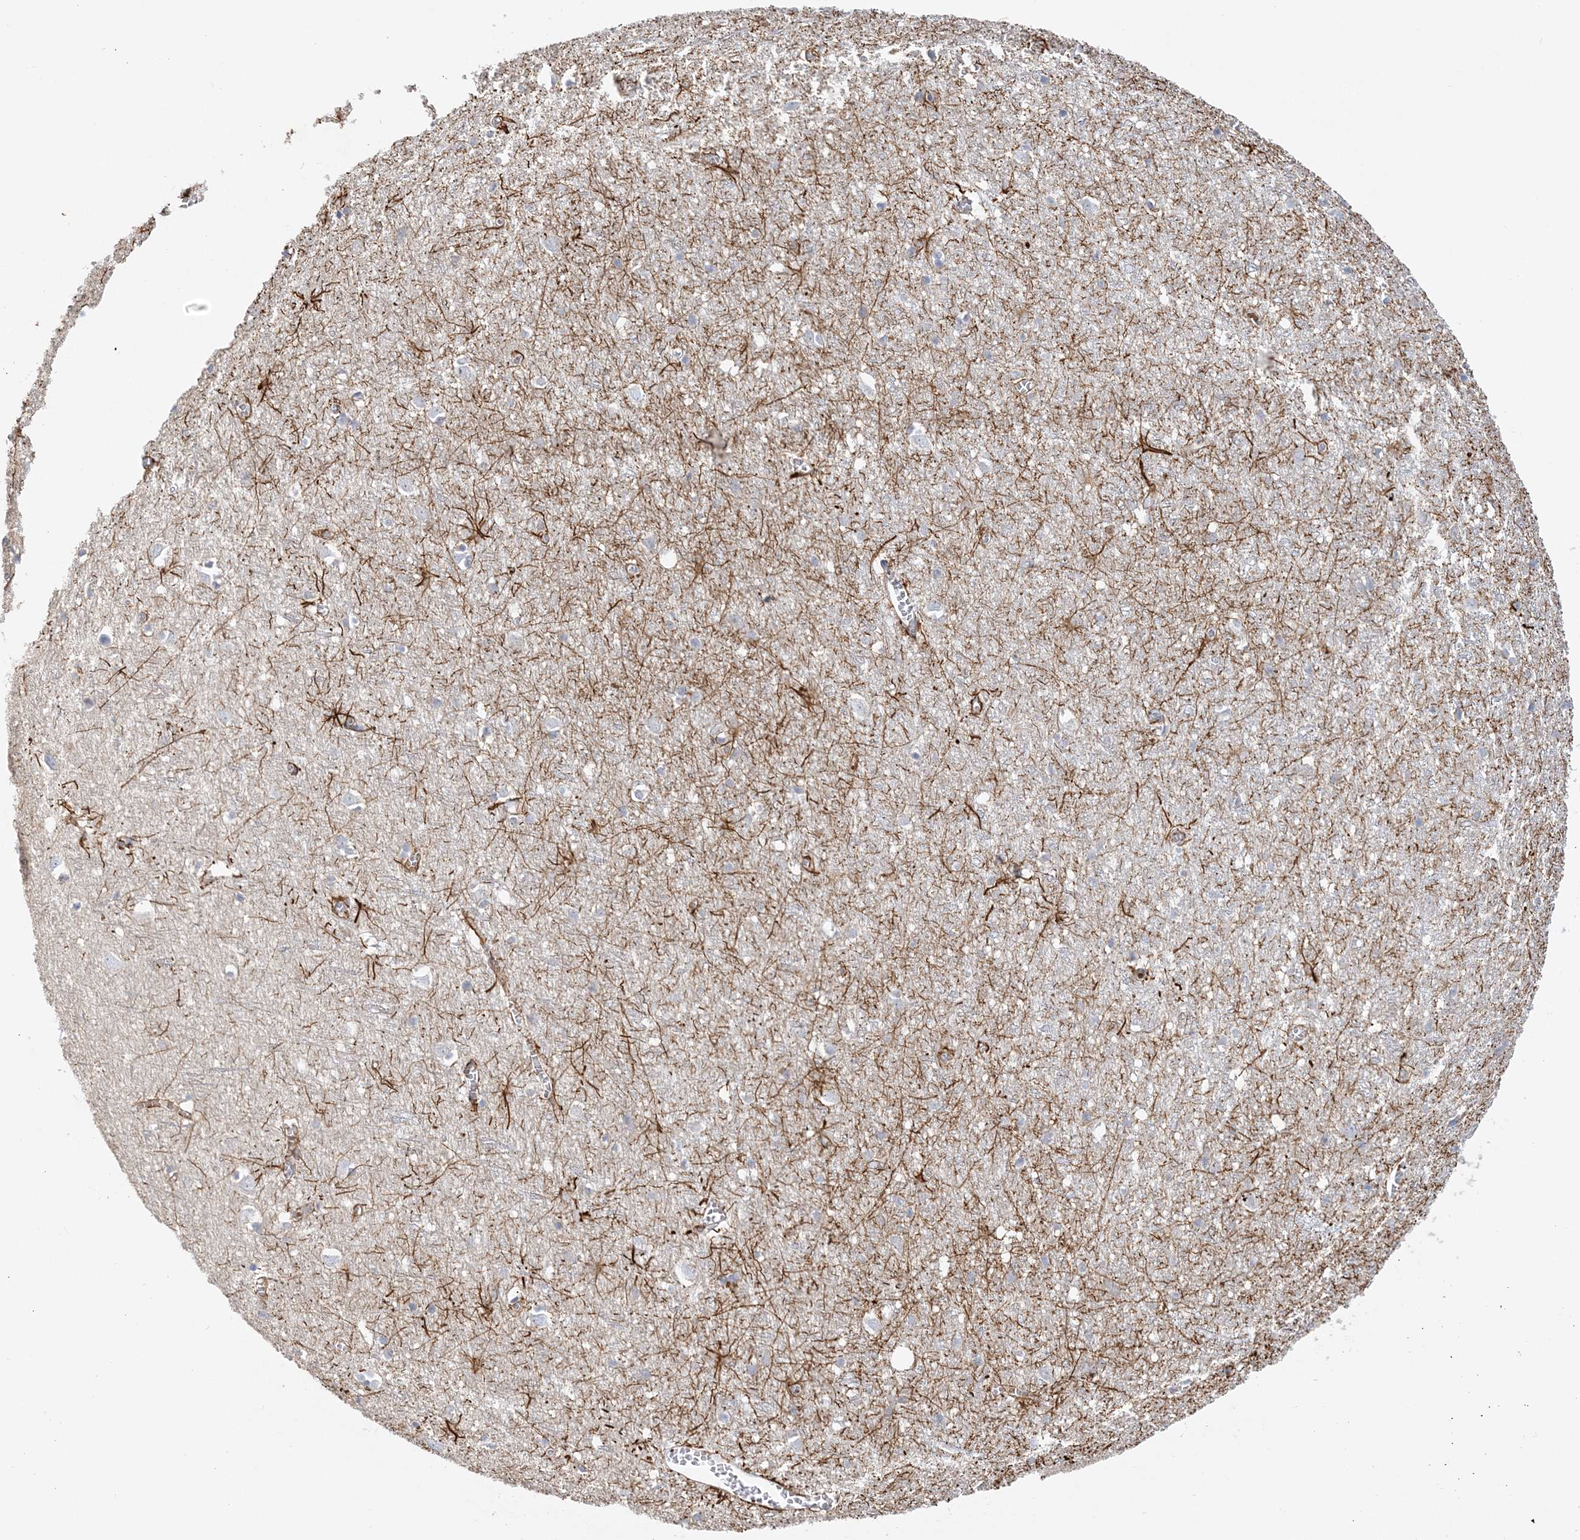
{"staining": {"intensity": "moderate", "quantity": ">75%", "location": "cytoplasmic/membranous"}, "tissue": "cerebral cortex", "cell_type": "Endothelial cells", "image_type": "normal", "snomed": [{"axis": "morphology", "description": "Normal tissue, NOS"}, {"axis": "topography", "description": "Cerebral cortex"}], "caption": "Moderate cytoplasmic/membranous staining is seen in about >75% of endothelial cells in benign cerebral cortex.", "gene": "SCLT1", "patient": {"sex": "female", "age": 64}}